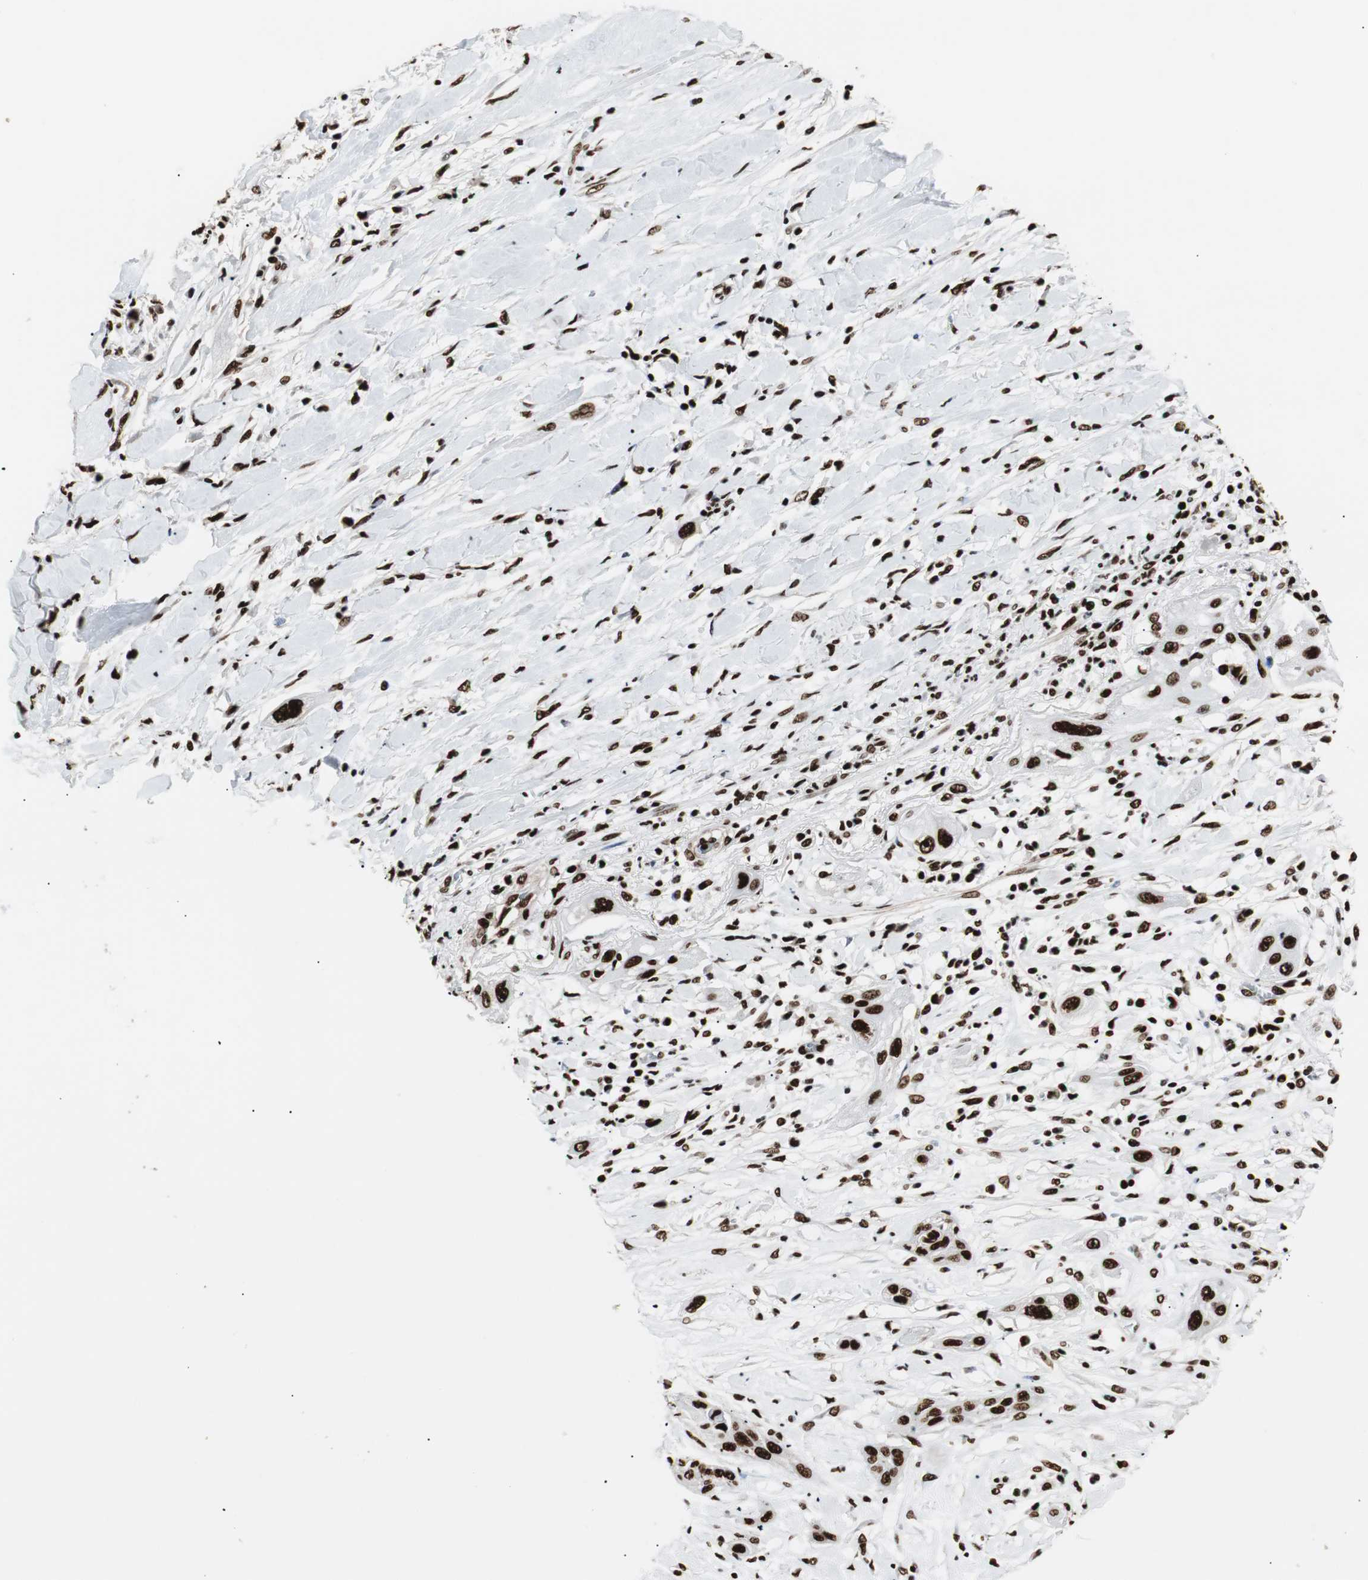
{"staining": {"intensity": "strong", "quantity": ">75%", "location": "nuclear"}, "tissue": "lung cancer", "cell_type": "Tumor cells", "image_type": "cancer", "snomed": [{"axis": "morphology", "description": "Squamous cell carcinoma, NOS"}, {"axis": "topography", "description": "Lung"}], "caption": "Tumor cells reveal high levels of strong nuclear expression in approximately >75% of cells in lung squamous cell carcinoma.", "gene": "MTA2", "patient": {"sex": "female", "age": 47}}